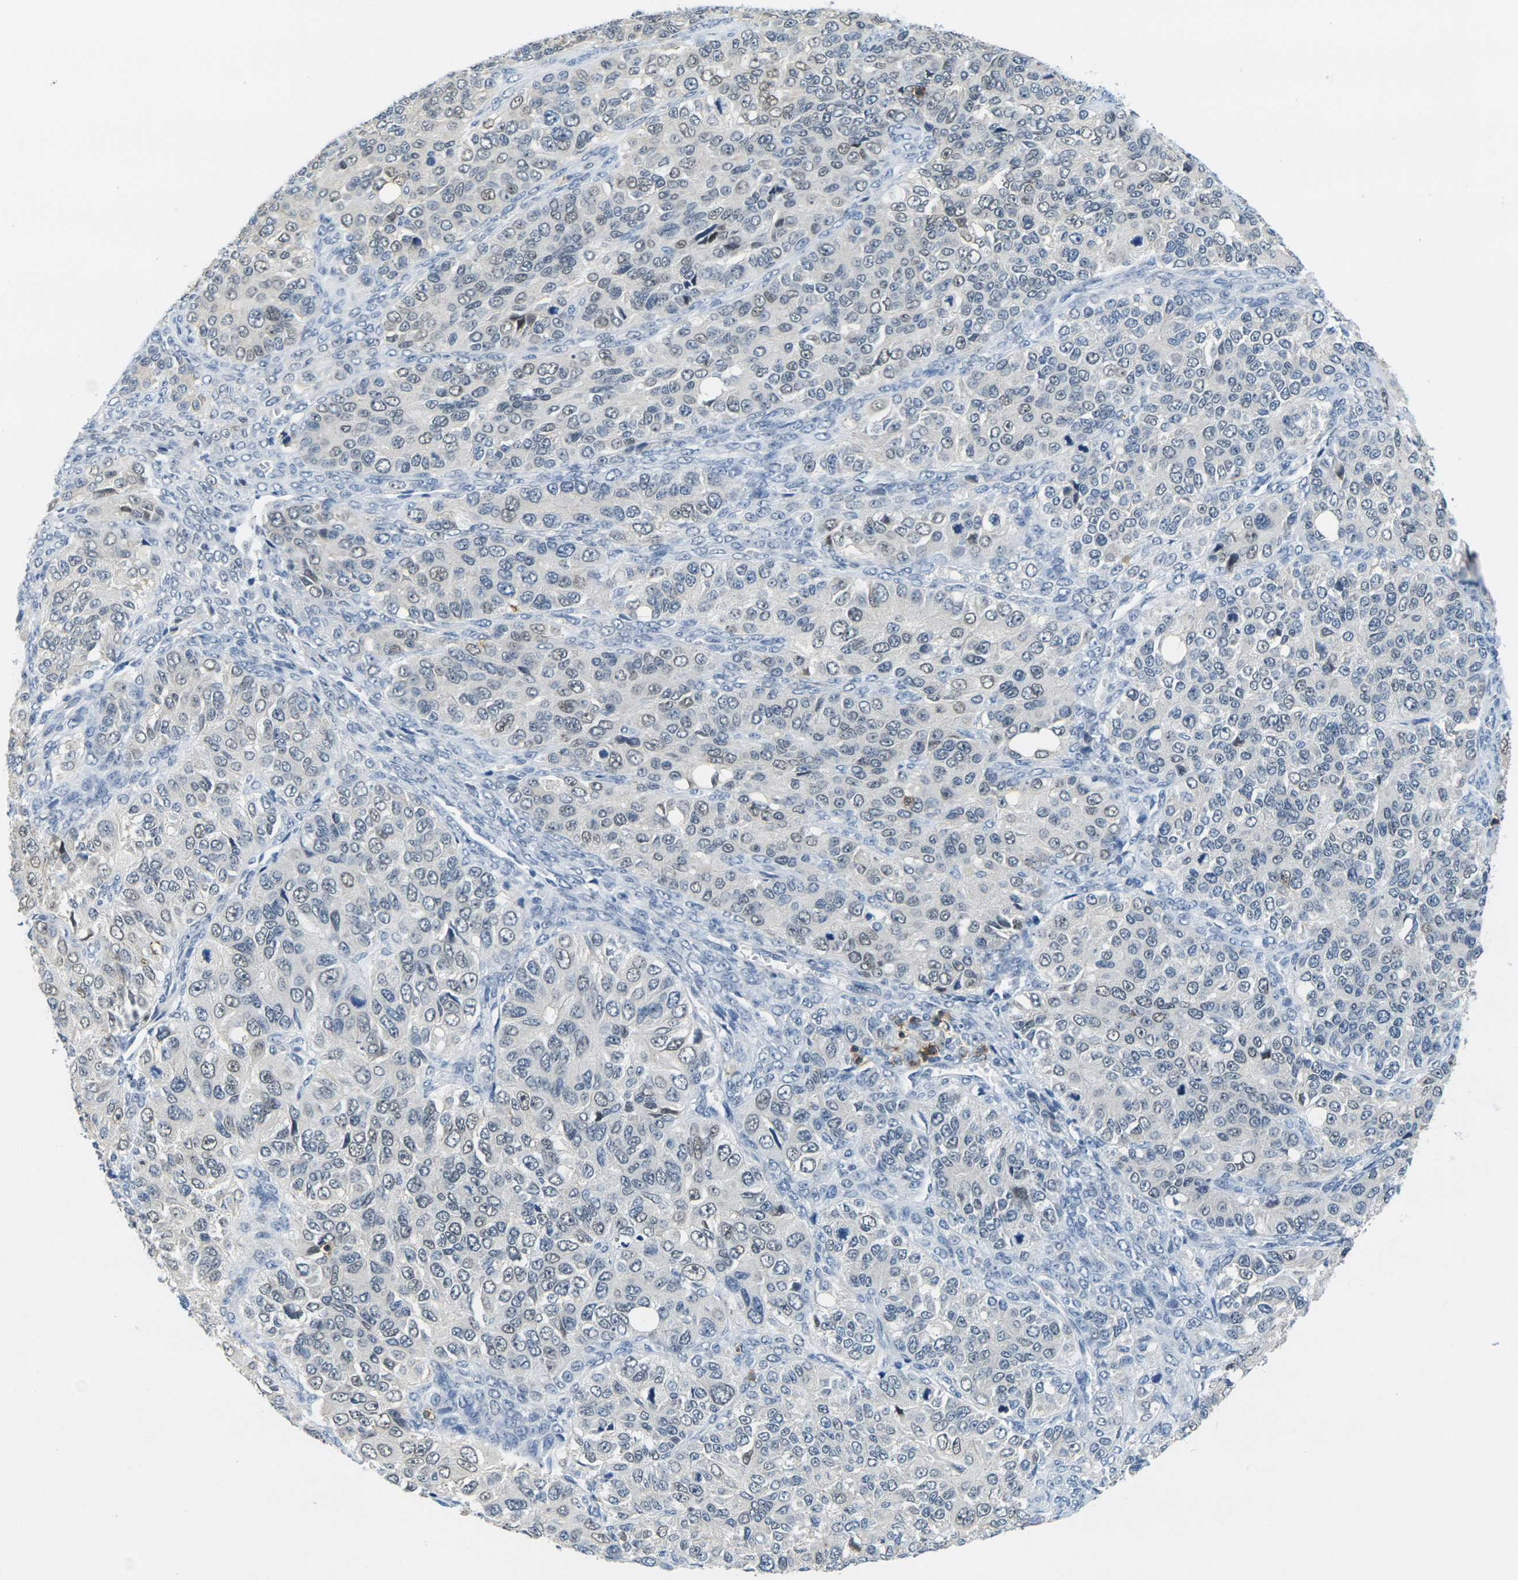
{"staining": {"intensity": "negative", "quantity": "none", "location": "none"}, "tissue": "ovarian cancer", "cell_type": "Tumor cells", "image_type": "cancer", "snomed": [{"axis": "morphology", "description": "Carcinoma, endometroid"}, {"axis": "topography", "description": "Ovary"}], "caption": "Tumor cells show no significant protein expression in ovarian cancer. The staining was performed using DAB to visualize the protein expression in brown, while the nuclei were stained in blue with hematoxylin (Magnification: 20x).", "gene": "CD3D", "patient": {"sex": "female", "age": 51}}